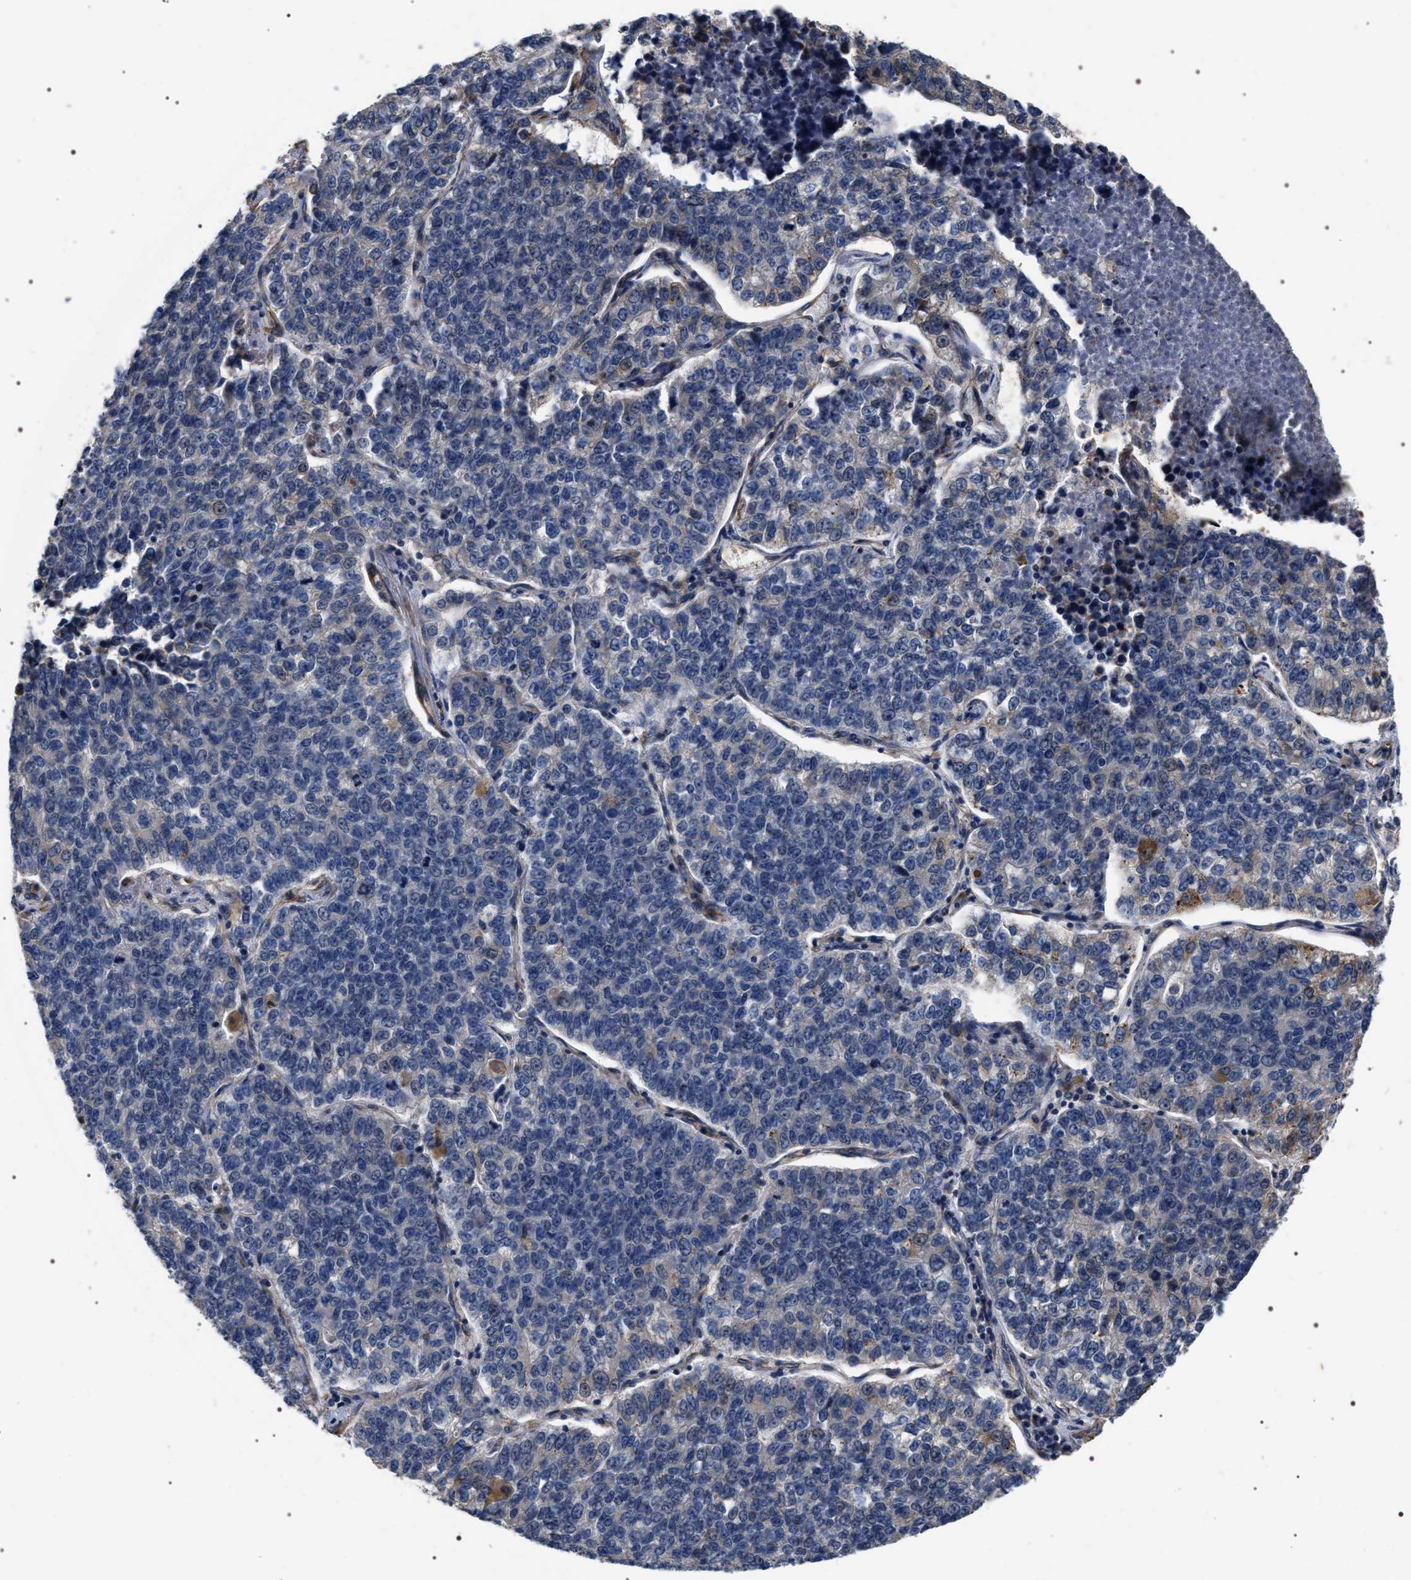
{"staining": {"intensity": "weak", "quantity": "<25%", "location": "cytoplasmic/membranous"}, "tissue": "lung cancer", "cell_type": "Tumor cells", "image_type": "cancer", "snomed": [{"axis": "morphology", "description": "Adenocarcinoma, NOS"}, {"axis": "topography", "description": "Lung"}], "caption": "Tumor cells show no significant staining in lung adenocarcinoma.", "gene": "TSPAN33", "patient": {"sex": "male", "age": 49}}